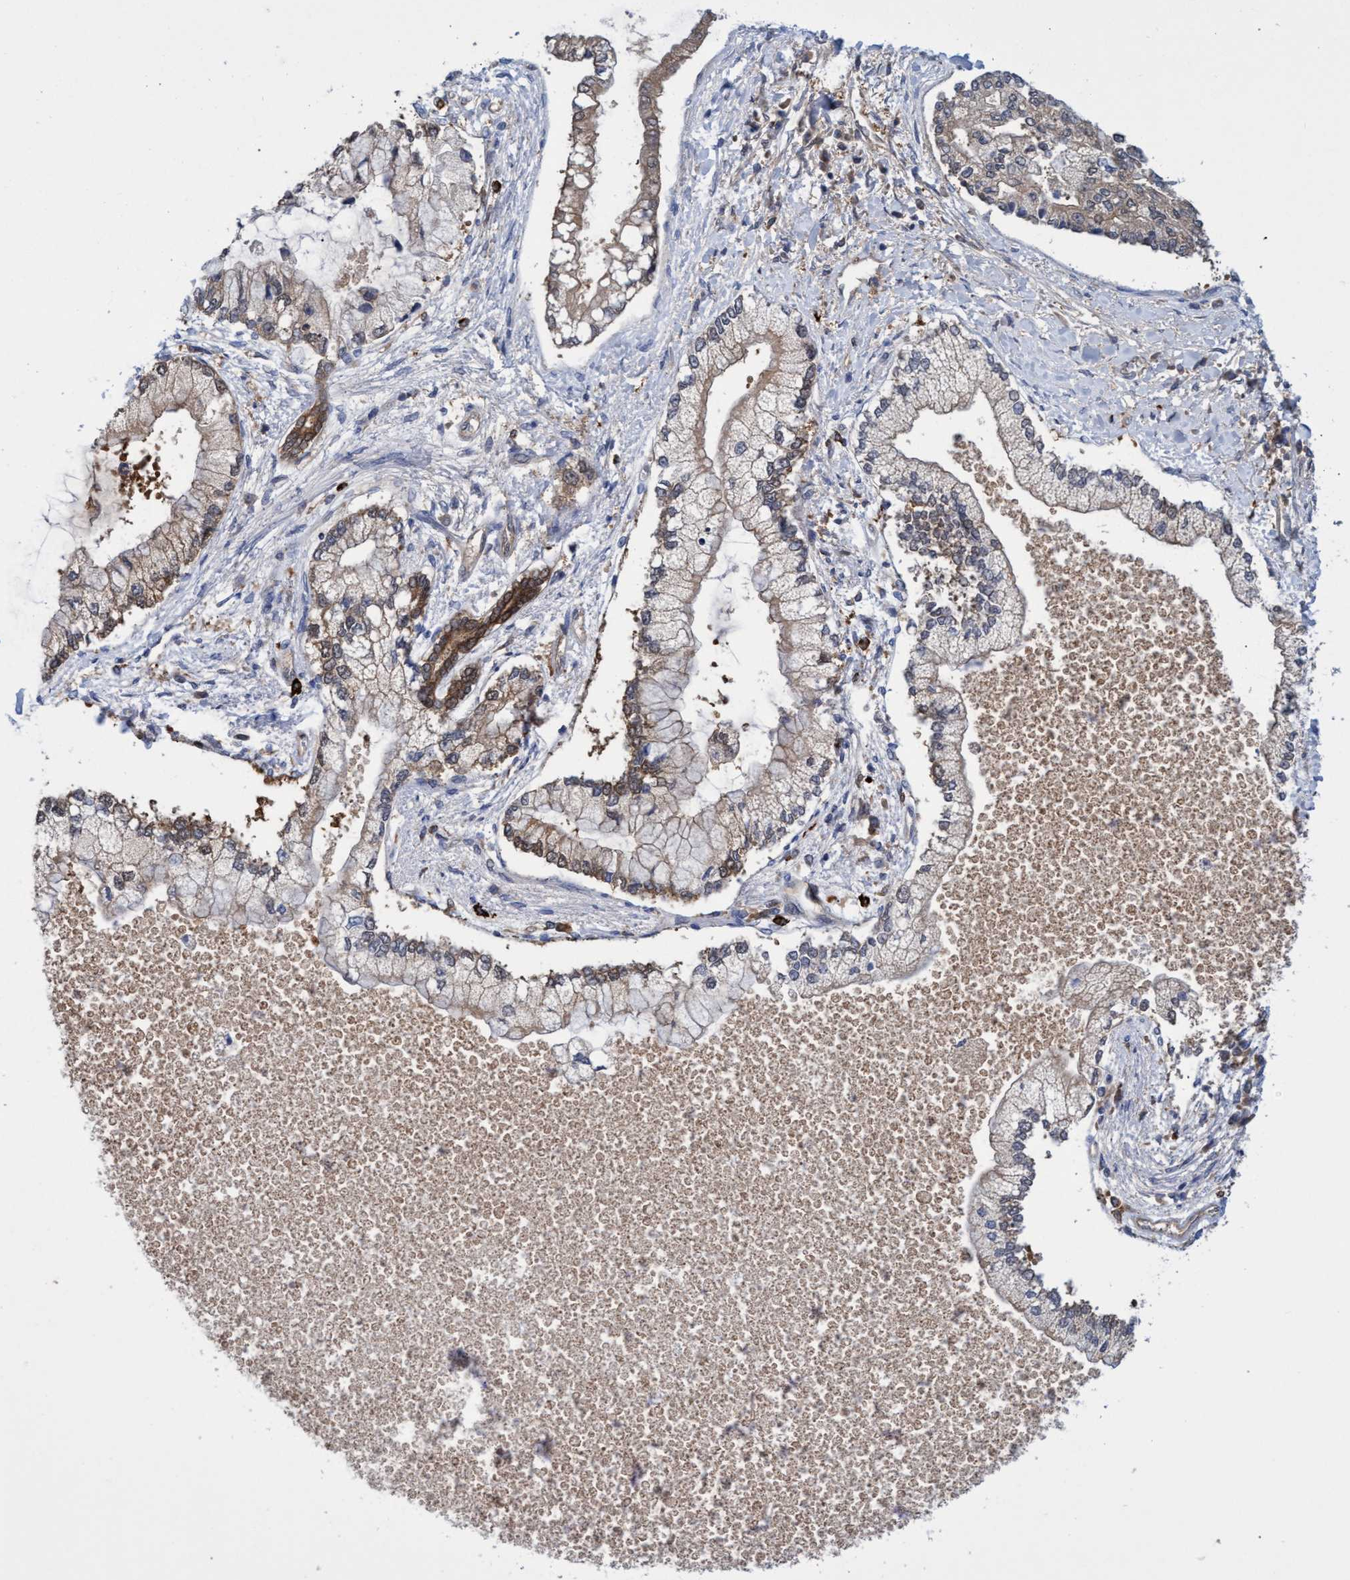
{"staining": {"intensity": "weak", "quantity": "<25%", "location": "cytoplasmic/membranous"}, "tissue": "liver cancer", "cell_type": "Tumor cells", "image_type": "cancer", "snomed": [{"axis": "morphology", "description": "Cholangiocarcinoma"}, {"axis": "topography", "description": "Liver"}], "caption": "DAB (3,3'-diaminobenzidine) immunohistochemical staining of liver cancer displays no significant staining in tumor cells.", "gene": "PNPO", "patient": {"sex": "male", "age": 50}}